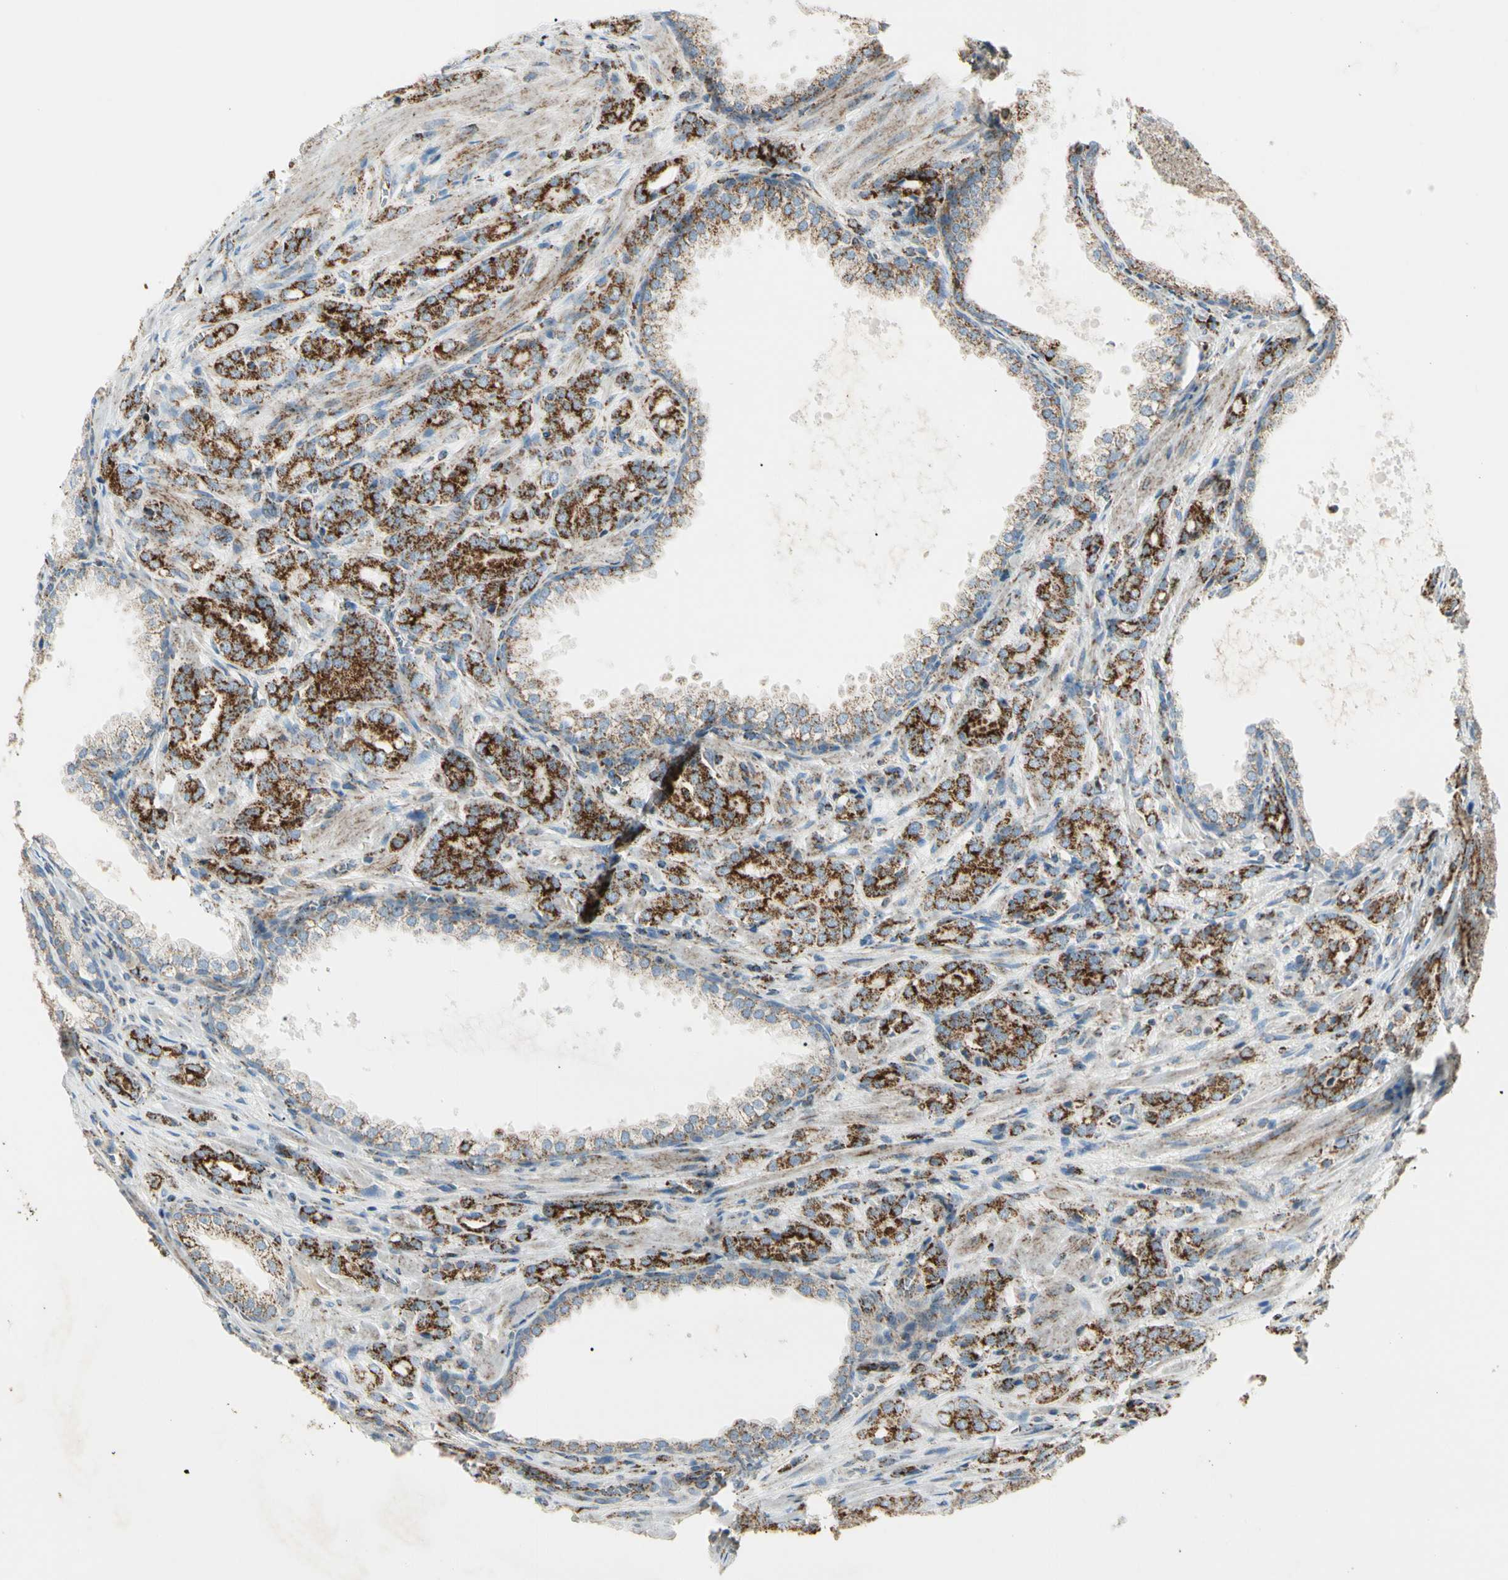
{"staining": {"intensity": "strong", "quantity": ">75%", "location": "cytoplasmic/membranous"}, "tissue": "prostate cancer", "cell_type": "Tumor cells", "image_type": "cancer", "snomed": [{"axis": "morphology", "description": "Adenocarcinoma, High grade"}, {"axis": "topography", "description": "Prostate"}], "caption": "This micrograph displays immunohistochemistry (IHC) staining of prostate cancer, with high strong cytoplasmic/membranous positivity in approximately >75% of tumor cells.", "gene": "ME2", "patient": {"sex": "male", "age": 64}}